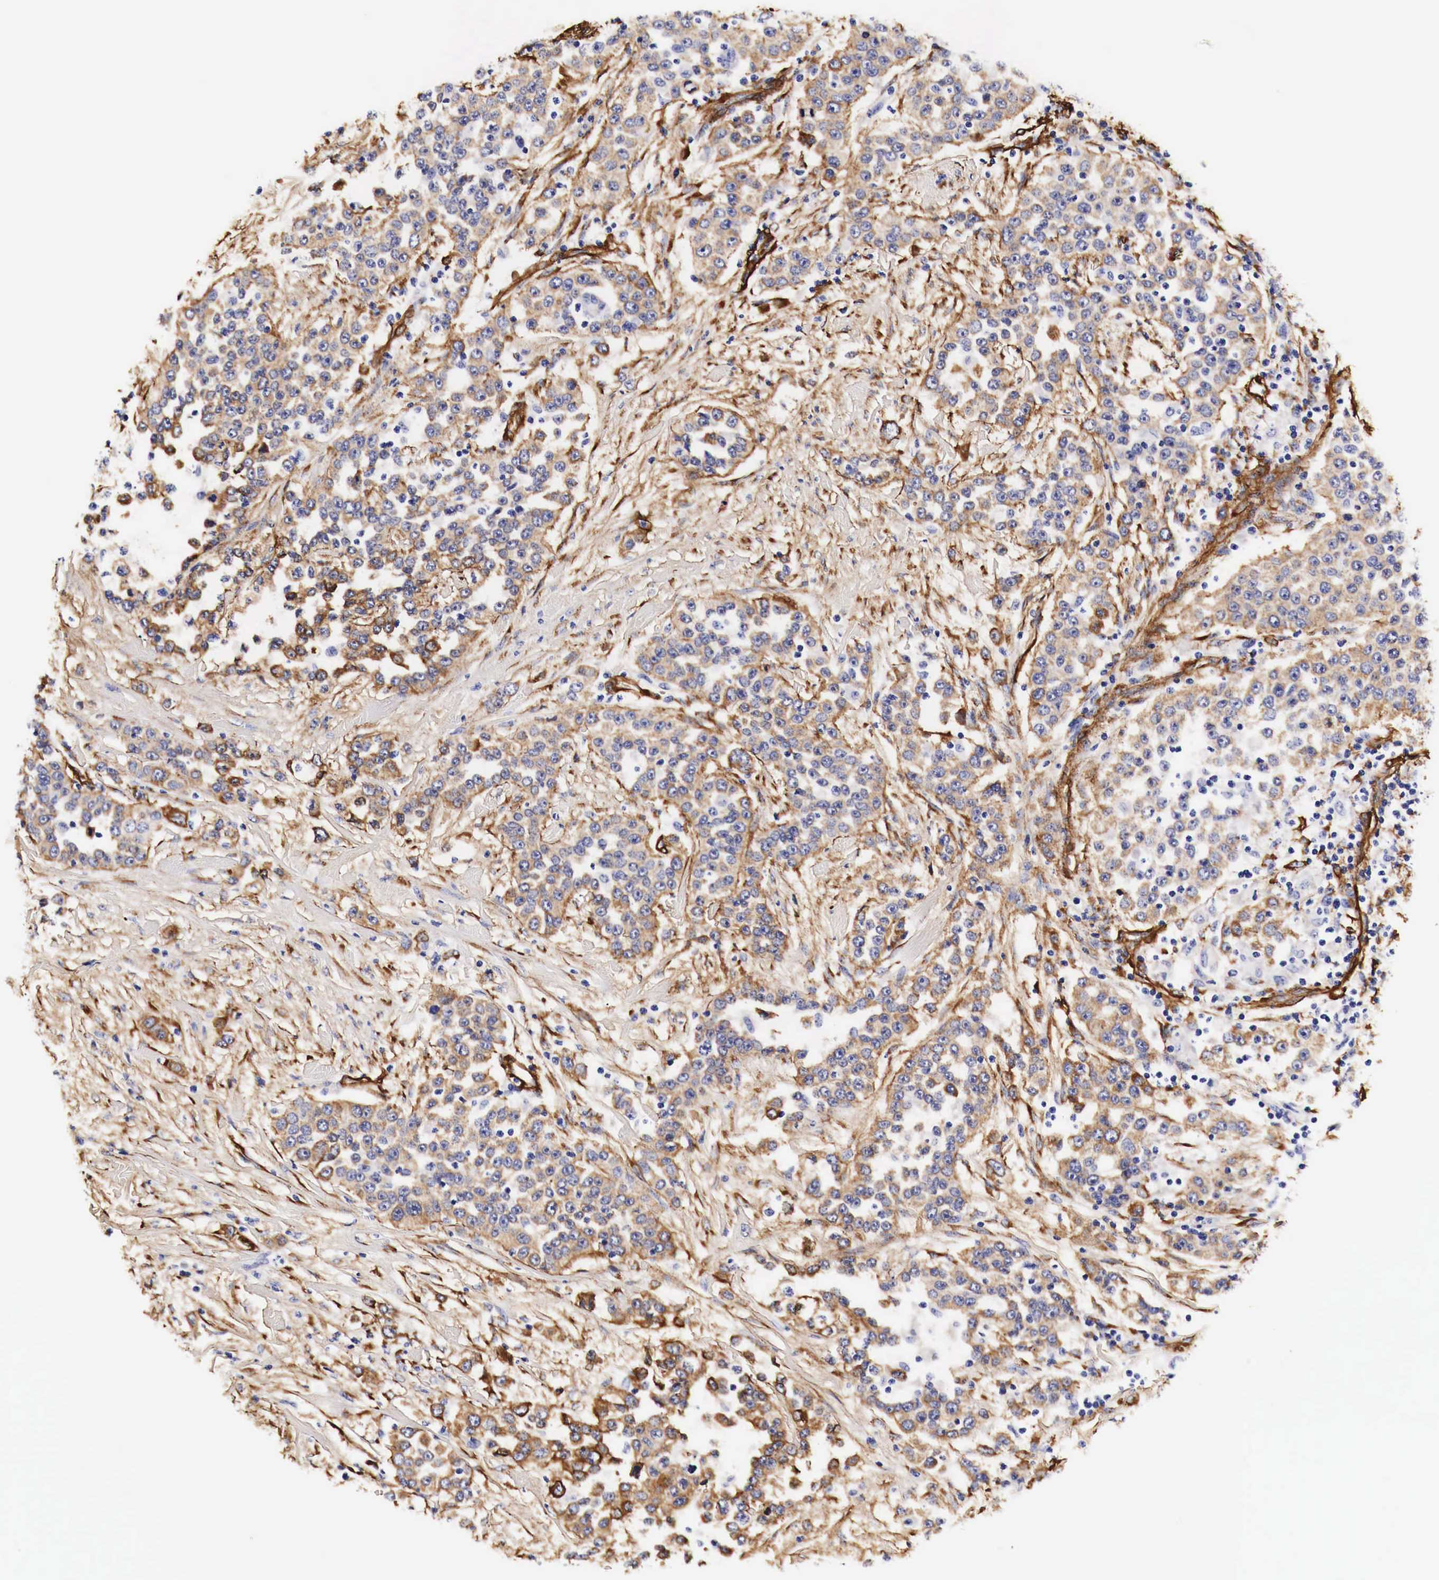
{"staining": {"intensity": "moderate", "quantity": "25%-75%", "location": "cytoplasmic/membranous"}, "tissue": "urothelial cancer", "cell_type": "Tumor cells", "image_type": "cancer", "snomed": [{"axis": "morphology", "description": "Urothelial carcinoma, High grade"}, {"axis": "topography", "description": "Urinary bladder"}], "caption": "Brown immunohistochemical staining in human urothelial carcinoma (high-grade) shows moderate cytoplasmic/membranous positivity in approximately 25%-75% of tumor cells. The staining was performed using DAB (3,3'-diaminobenzidine), with brown indicating positive protein expression. Nuclei are stained blue with hematoxylin.", "gene": "LAMB2", "patient": {"sex": "female", "age": 80}}